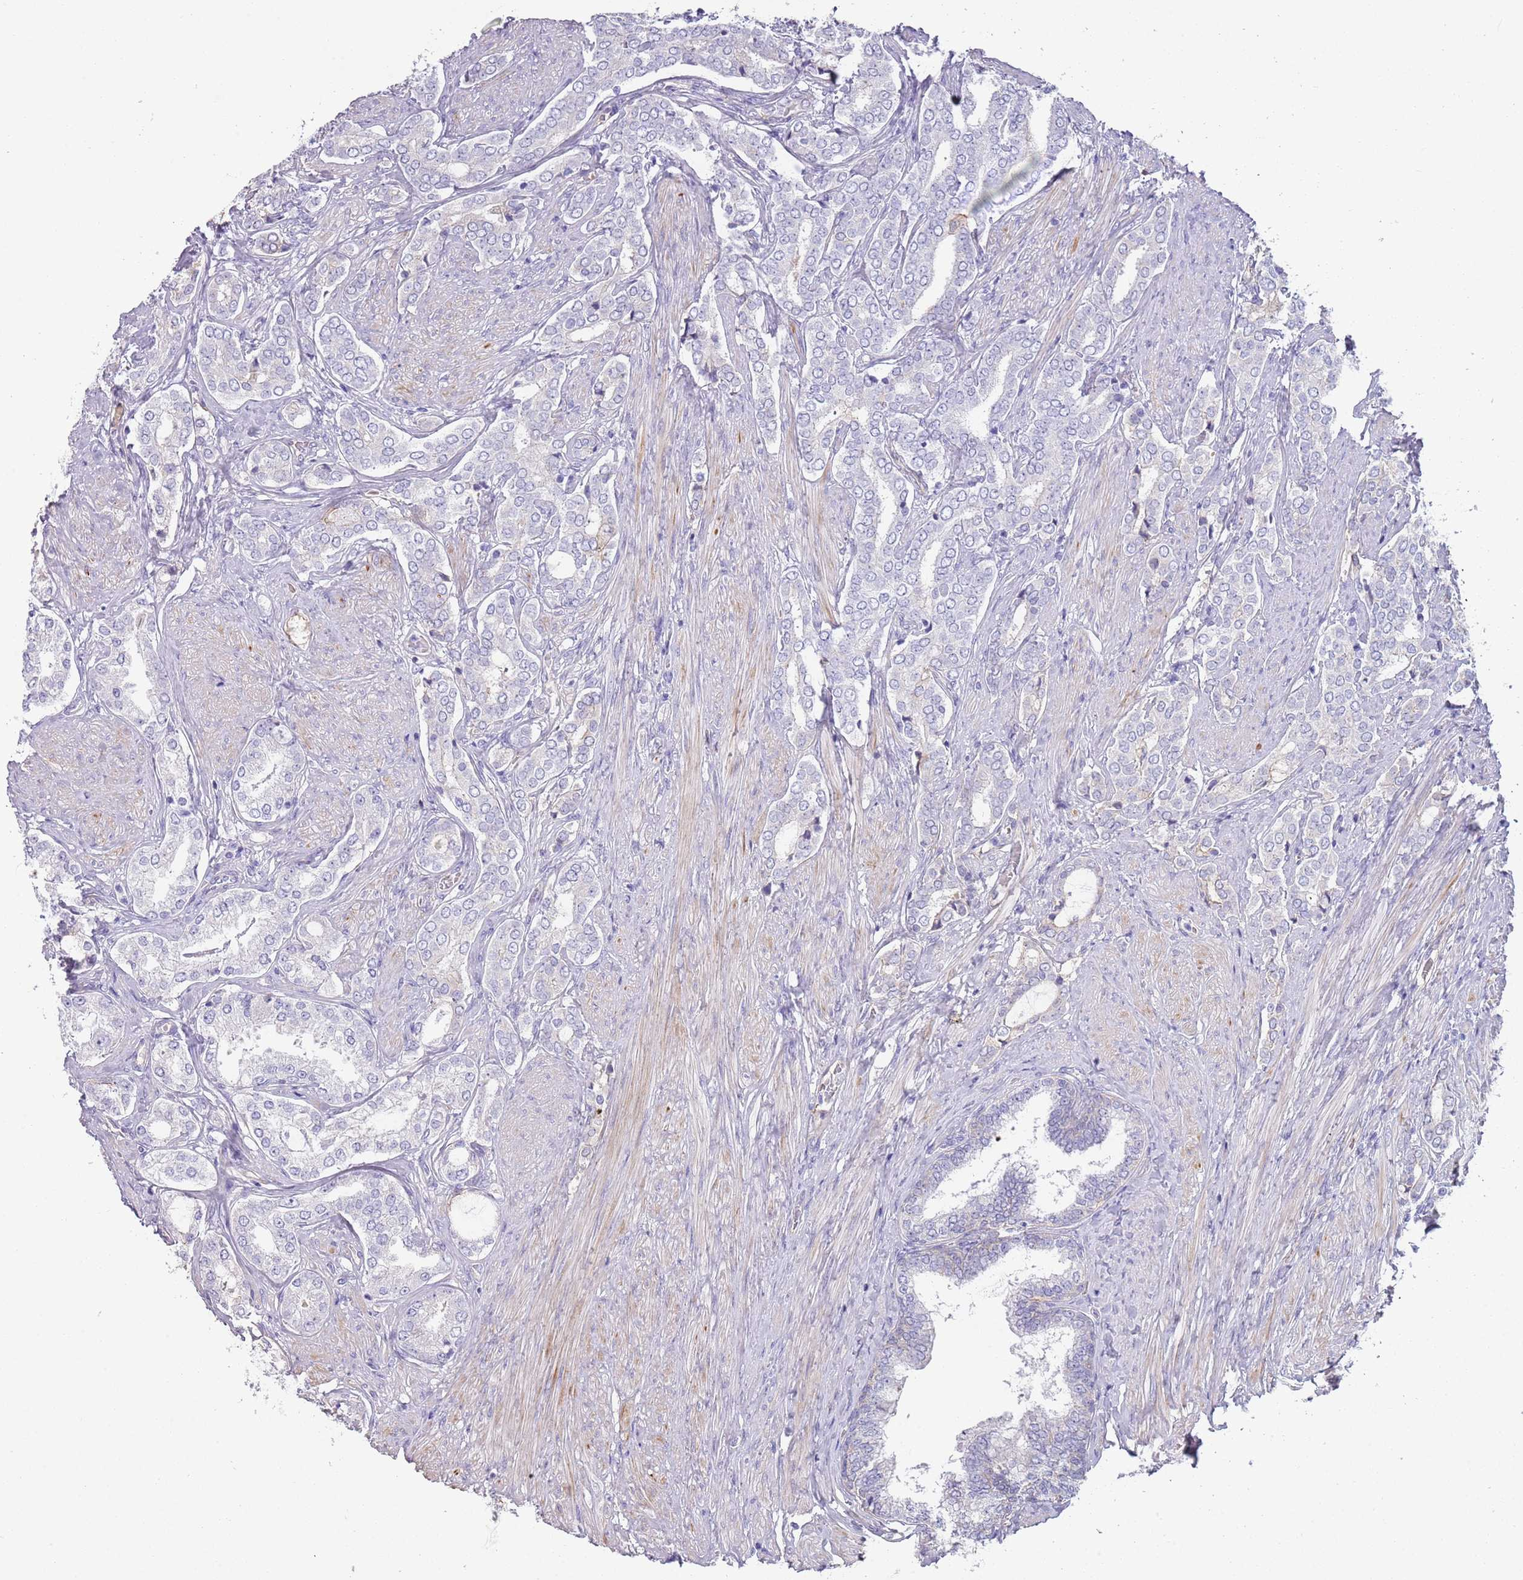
{"staining": {"intensity": "negative", "quantity": "none", "location": "none"}, "tissue": "prostate cancer", "cell_type": "Tumor cells", "image_type": "cancer", "snomed": [{"axis": "morphology", "description": "Adenocarcinoma, High grade"}, {"axis": "topography", "description": "Prostate"}], "caption": "The micrograph reveals no significant expression in tumor cells of prostate cancer (adenocarcinoma (high-grade)).", "gene": "NBPF3", "patient": {"sex": "male", "age": 71}}